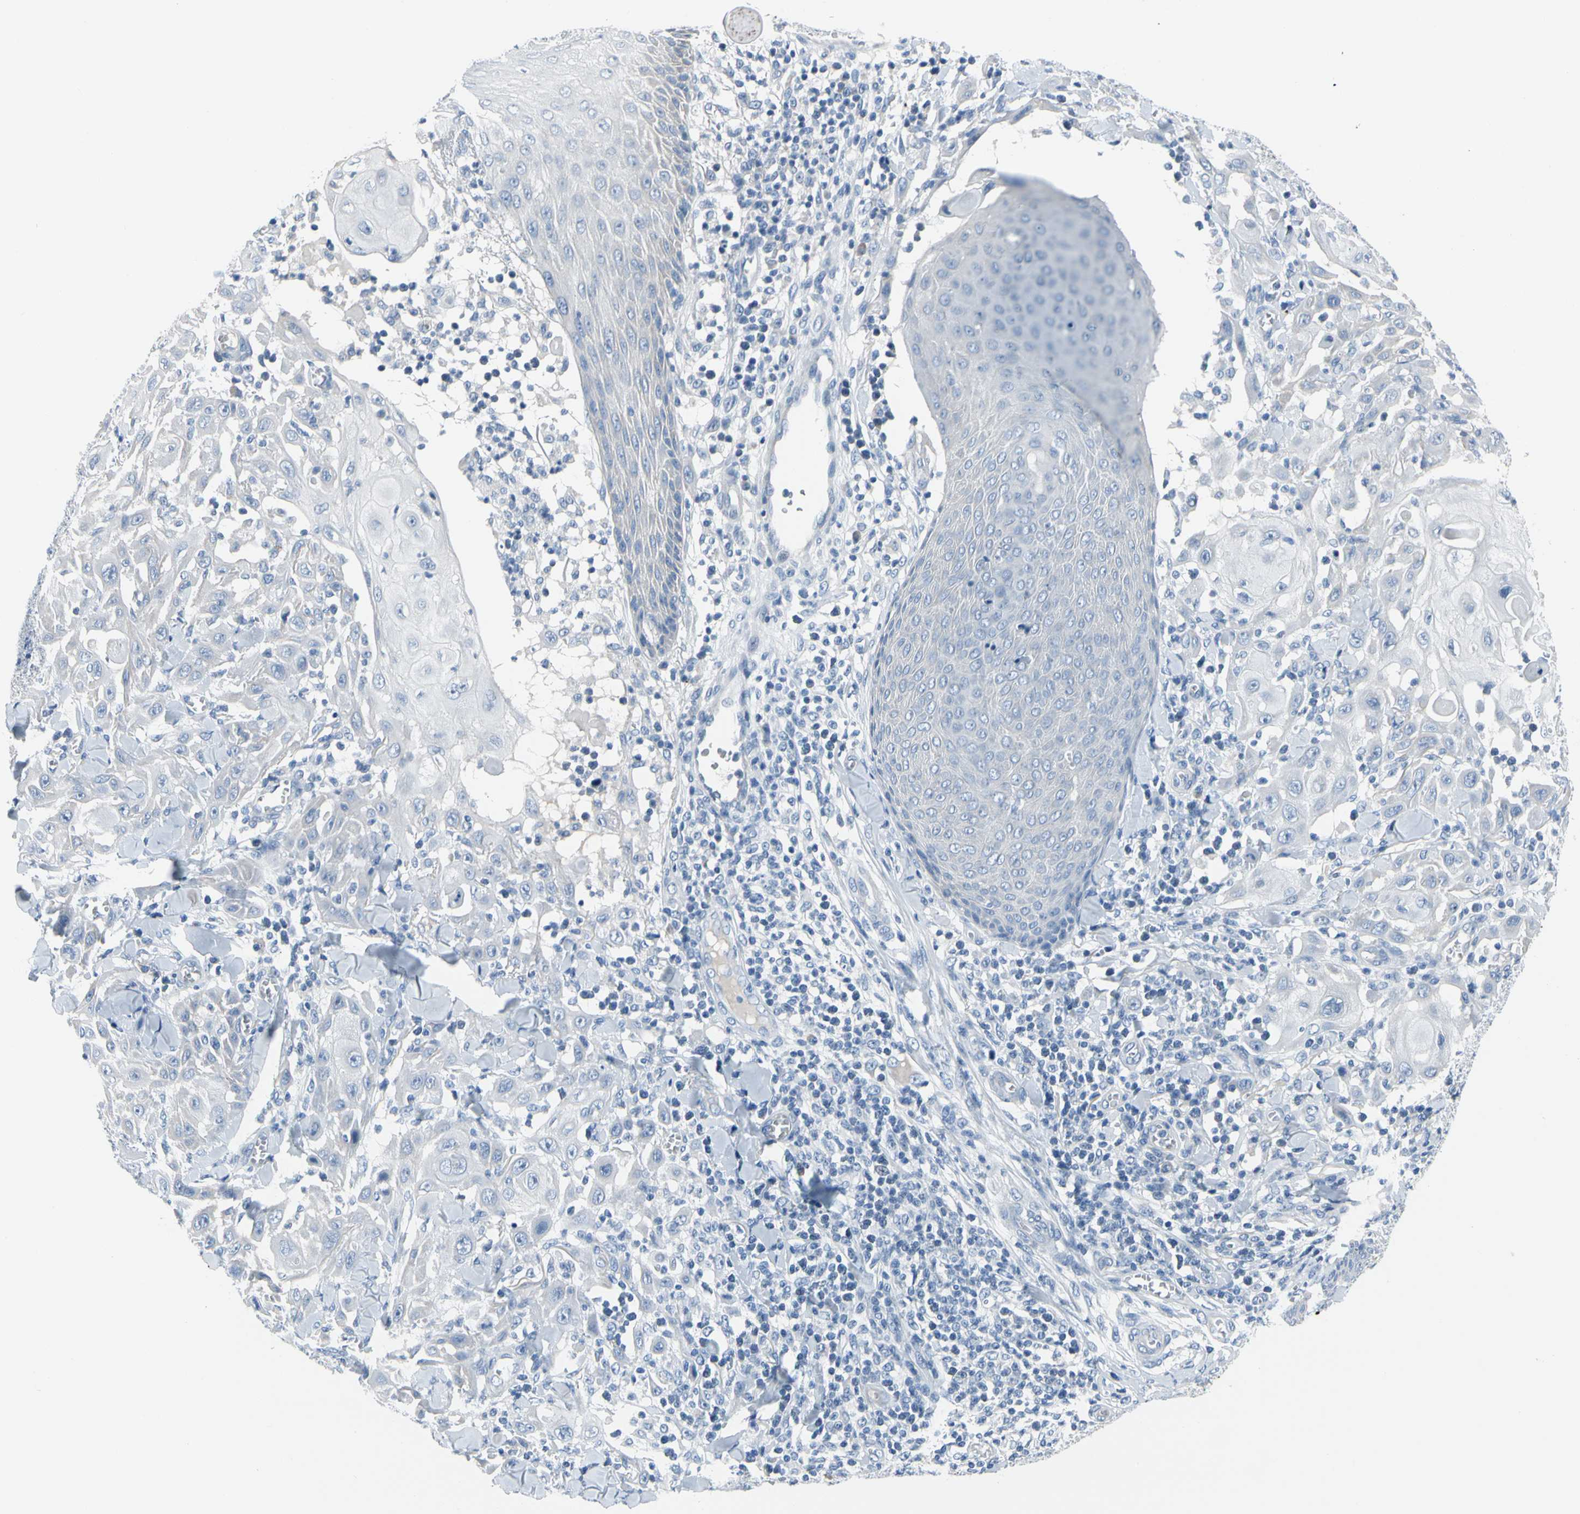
{"staining": {"intensity": "negative", "quantity": "none", "location": "none"}, "tissue": "skin cancer", "cell_type": "Tumor cells", "image_type": "cancer", "snomed": [{"axis": "morphology", "description": "Squamous cell carcinoma, NOS"}, {"axis": "topography", "description": "Skin"}], "caption": "Tumor cells are negative for protein expression in human skin cancer. The staining was performed using DAB to visualize the protein expression in brown, while the nuclei were stained in blue with hematoxylin (Magnification: 20x).", "gene": "MUC5B", "patient": {"sex": "male", "age": 24}}